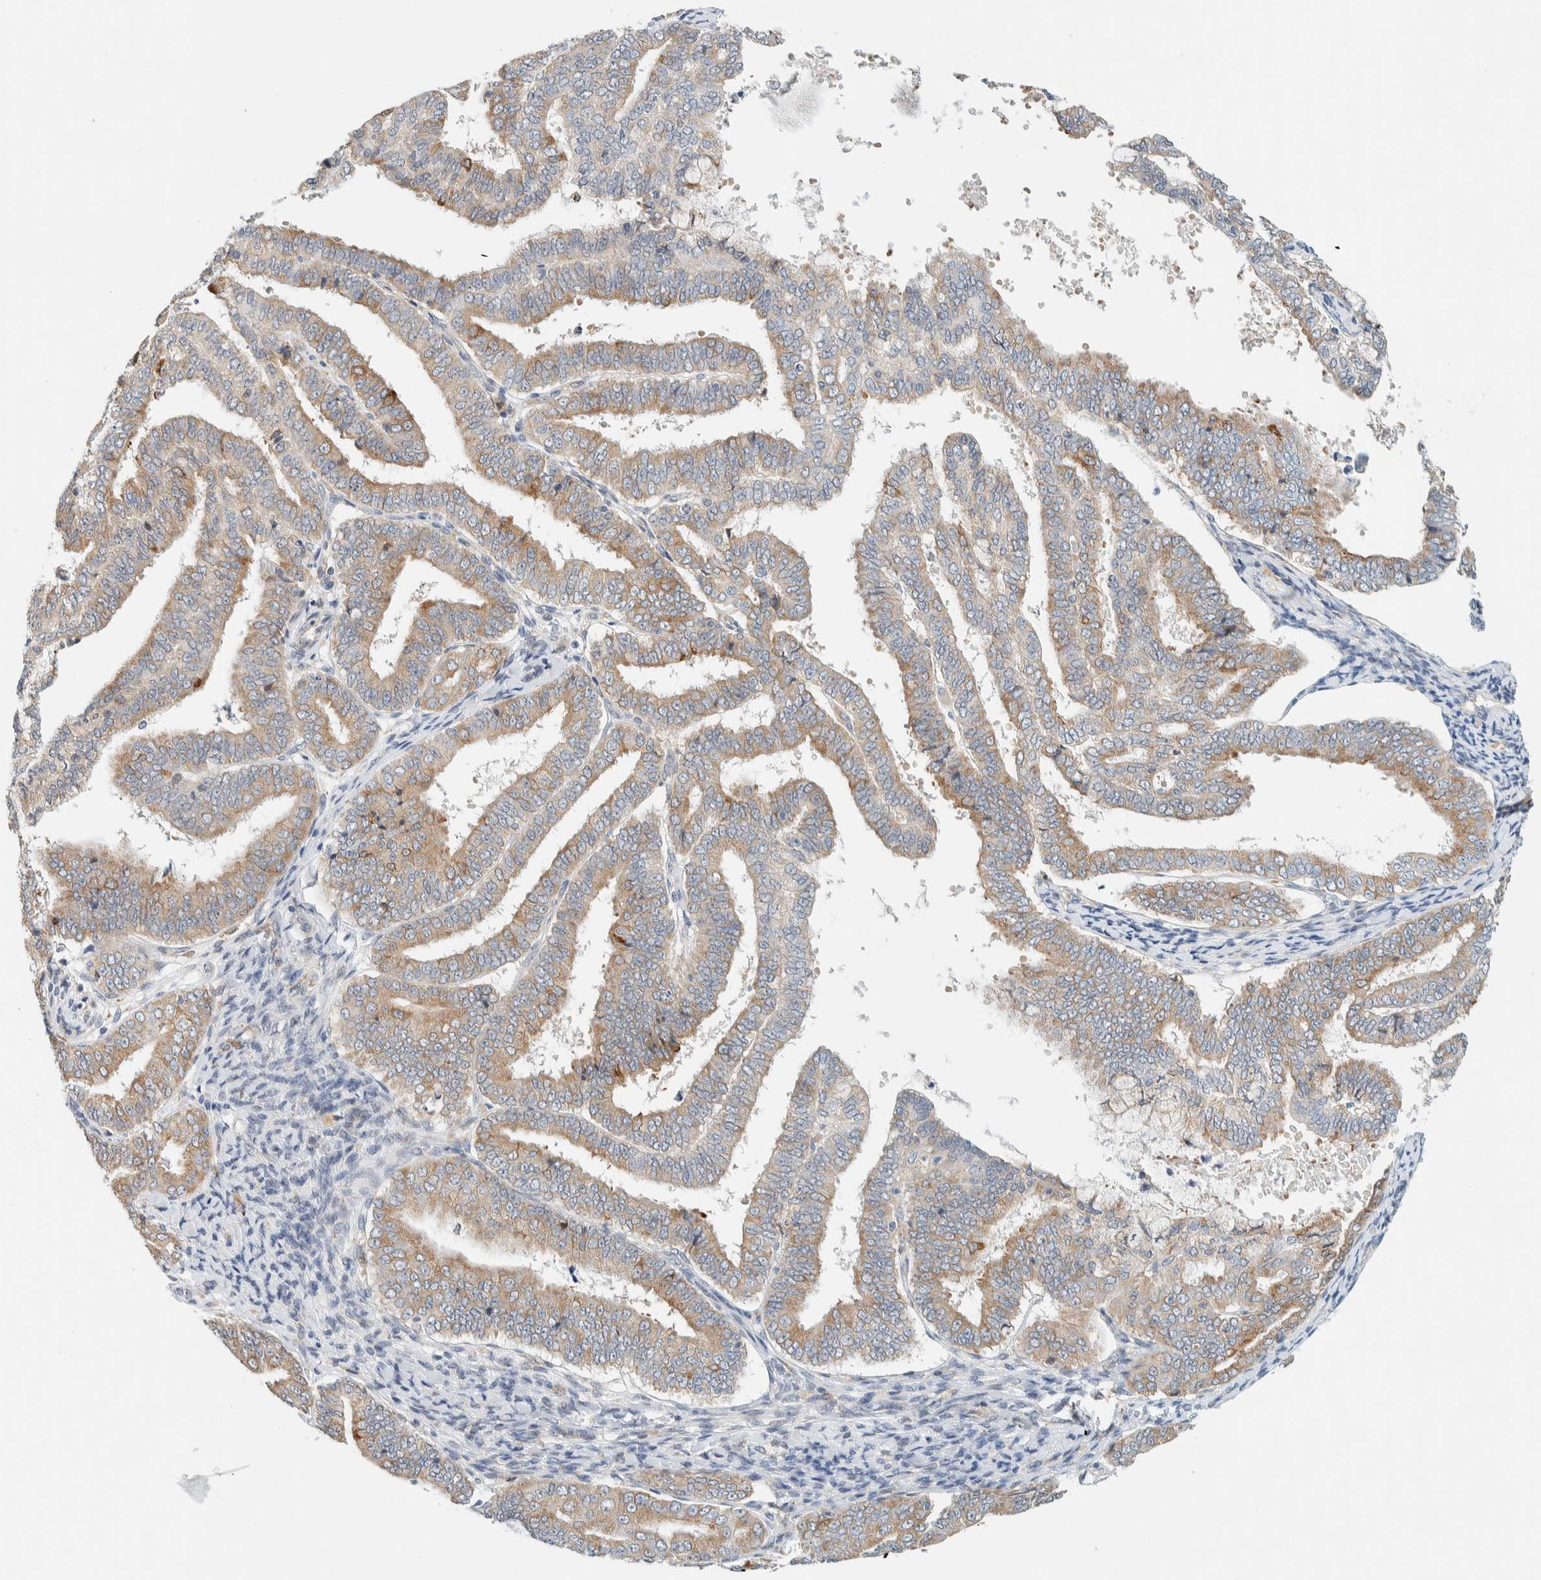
{"staining": {"intensity": "moderate", "quantity": ">75%", "location": "cytoplasmic/membranous"}, "tissue": "endometrial cancer", "cell_type": "Tumor cells", "image_type": "cancer", "snomed": [{"axis": "morphology", "description": "Adenocarcinoma, NOS"}, {"axis": "topography", "description": "Endometrium"}], "caption": "A brown stain shows moderate cytoplasmic/membranous expression of a protein in human endometrial cancer tumor cells.", "gene": "SUMF2", "patient": {"sex": "female", "age": 63}}